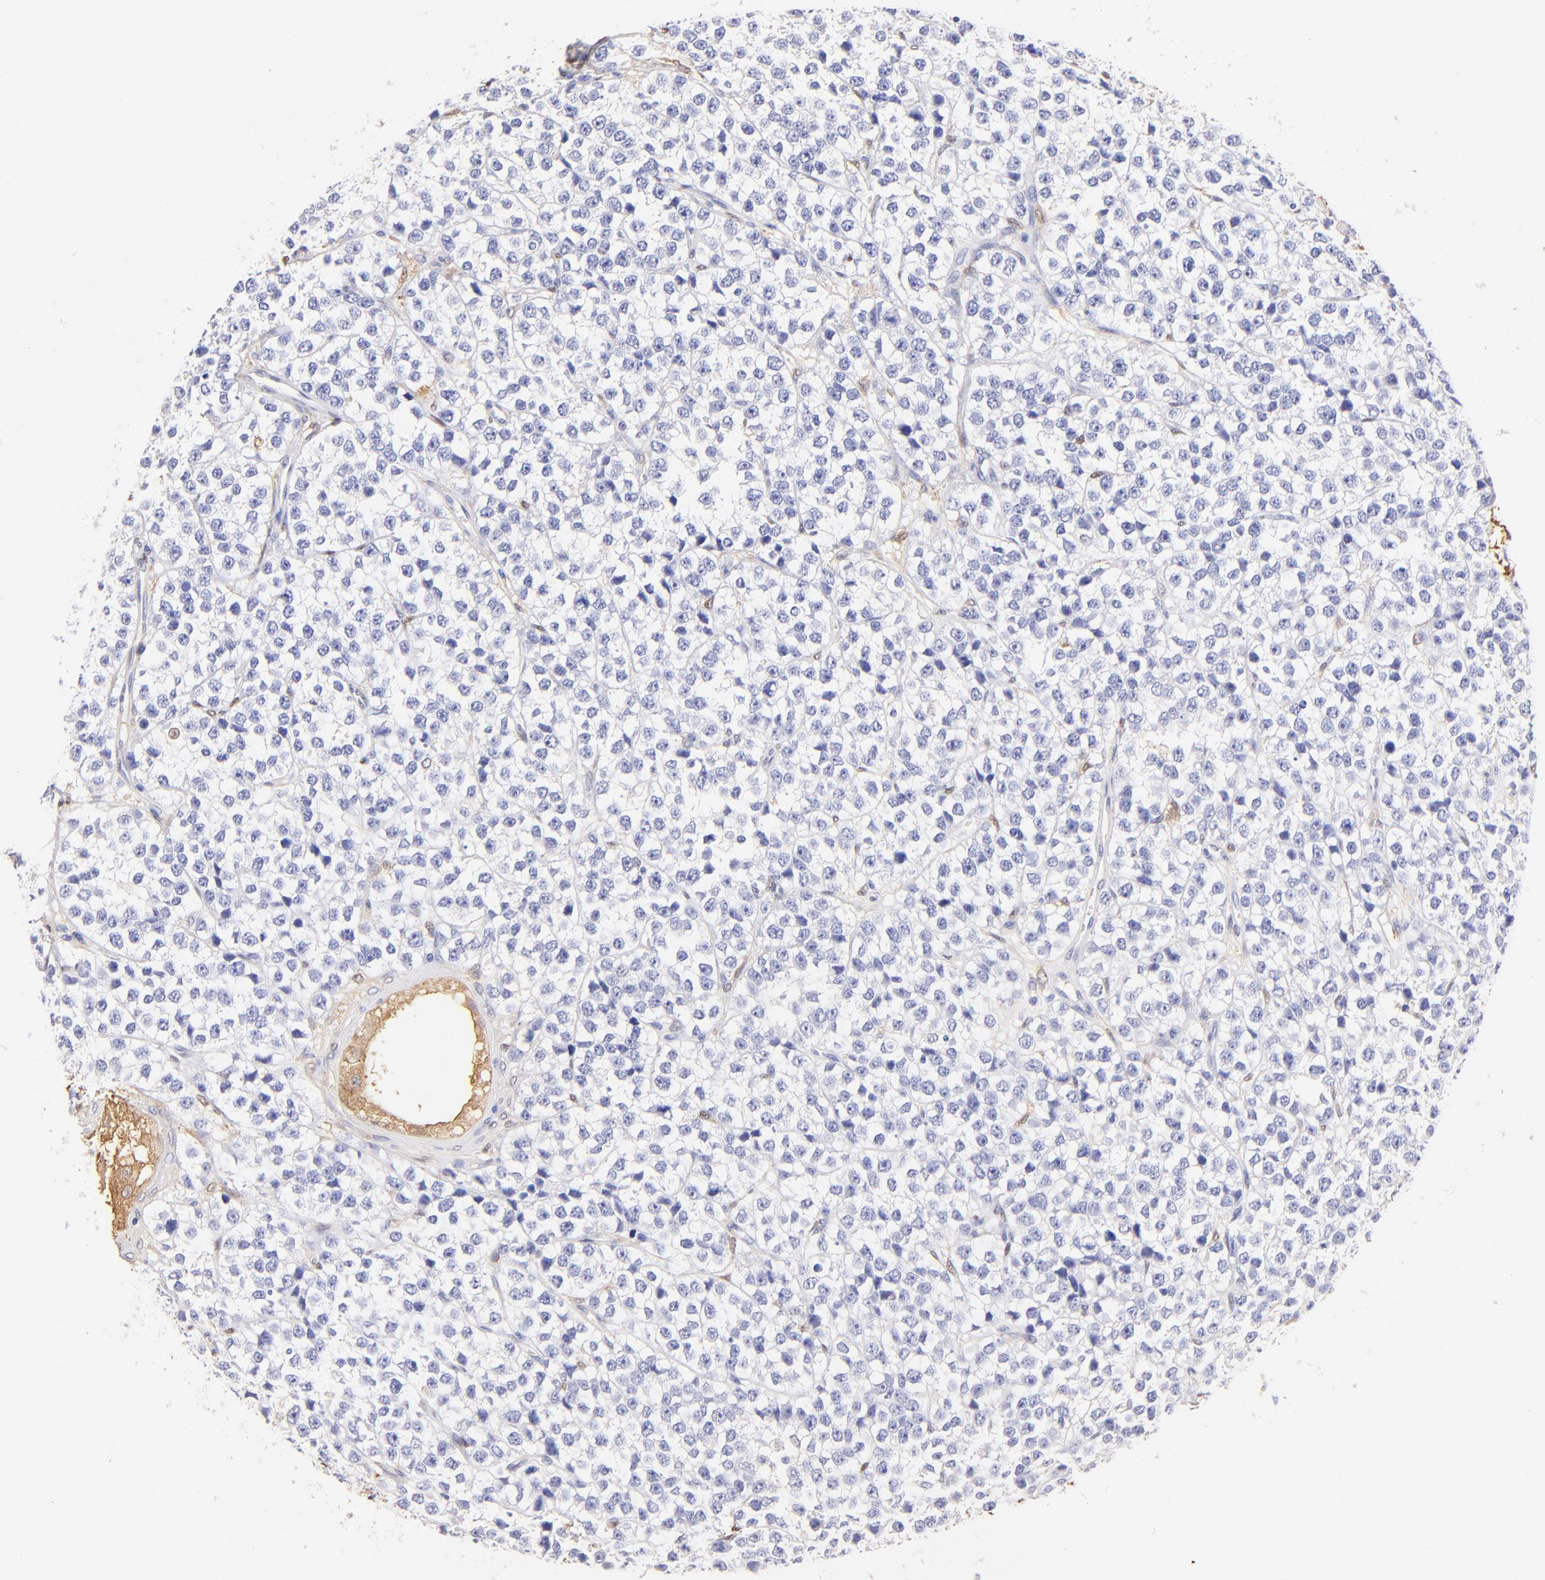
{"staining": {"intensity": "negative", "quantity": "none", "location": "none"}, "tissue": "testis cancer", "cell_type": "Tumor cells", "image_type": "cancer", "snomed": [{"axis": "morphology", "description": "Seminoma, NOS"}, {"axis": "topography", "description": "Testis"}], "caption": "Tumor cells are negative for brown protein staining in seminoma (testis).", "gene": "ALDH1A1", "patient": {"sex": "male", "age": 25}}